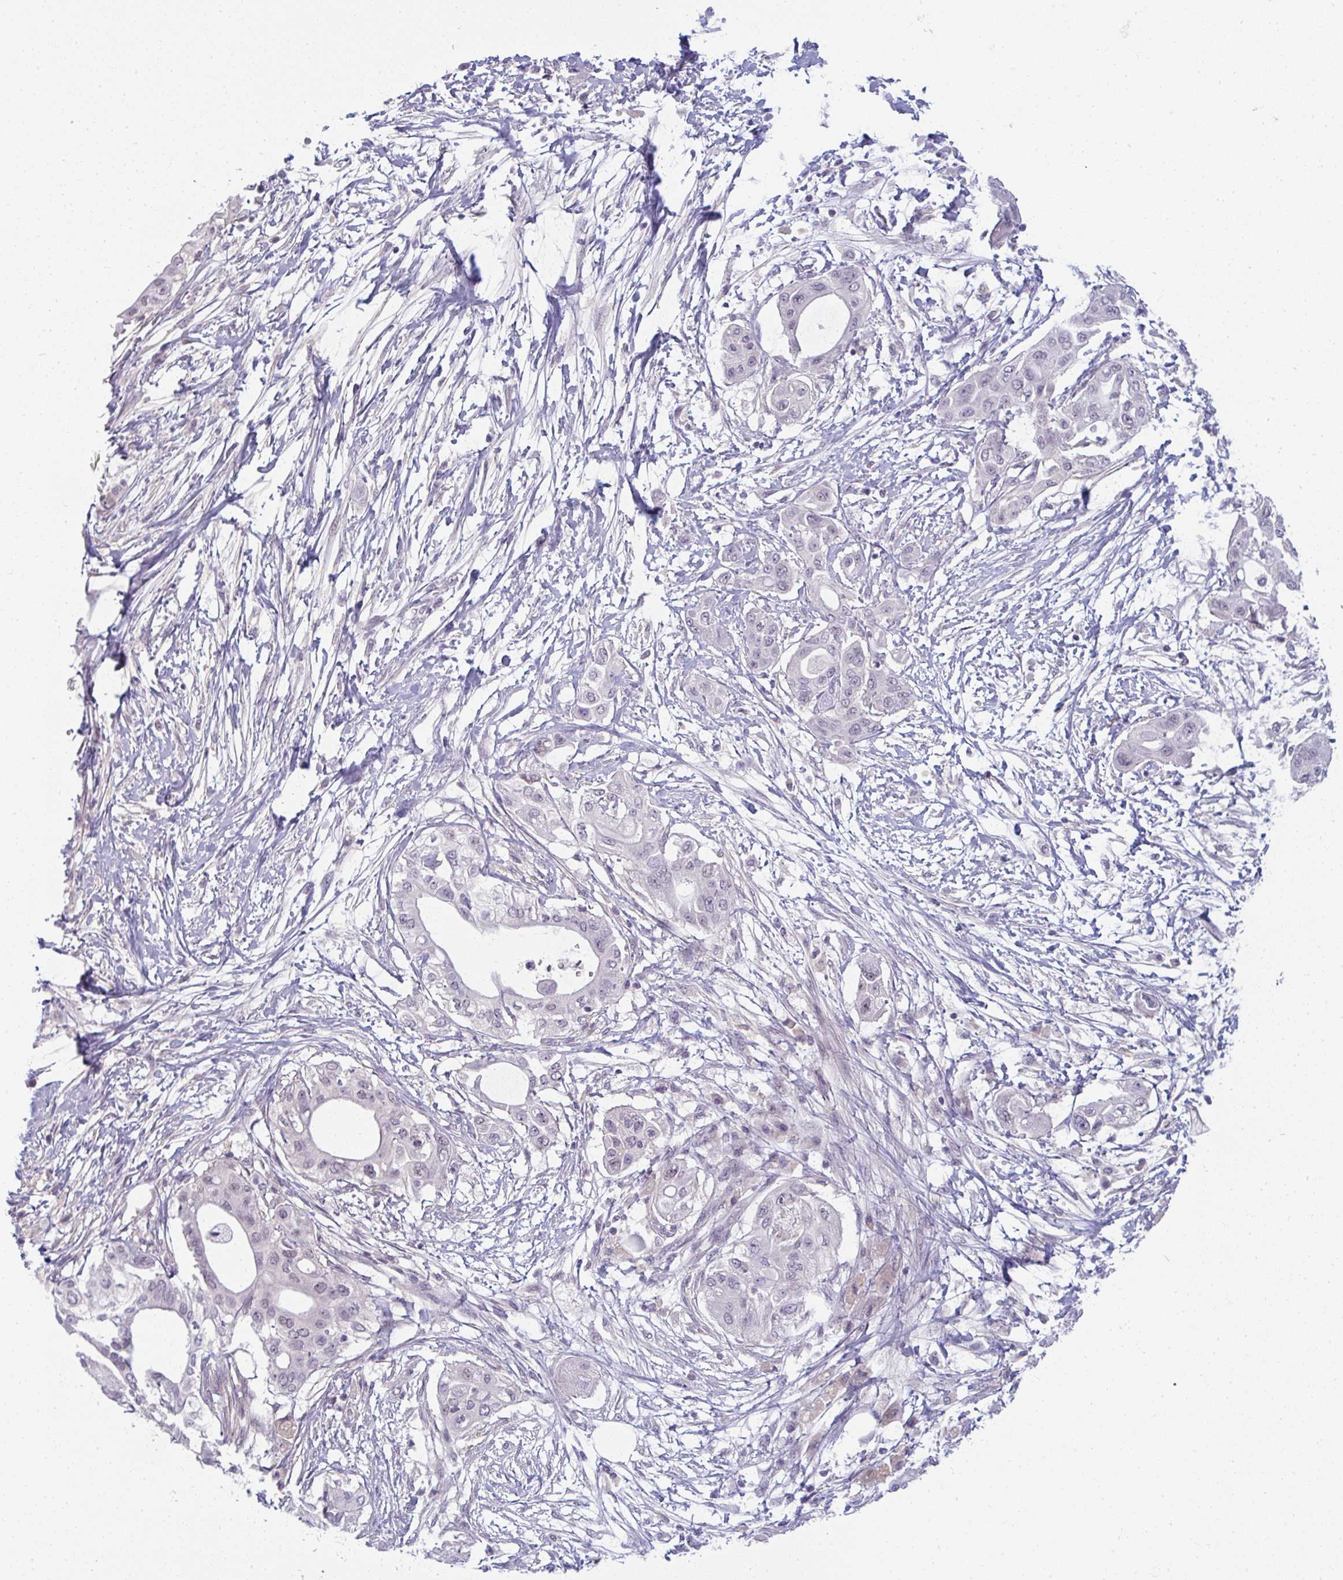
{"staining": {"intensity": "negative", "quantity": "none", "location": "none"}, "tissue": "pancreatic cancer", "cell_type": "Tumor cells", "image_type": "cancer", "snomed": [{"axis": "morphology", "description": "Adenocarcinoma, NOS"}, {"axis": "topography", "description": "Pancreas"}], "caption": "Immunohistochemistry photomicrograph of human adenocarcinoma (pancreatic) stained for a protein (brown), which demonstrates no expression in tumor cells.", "gene": "PPFIA4", "patient": {"sex": "male", "age": 68}}